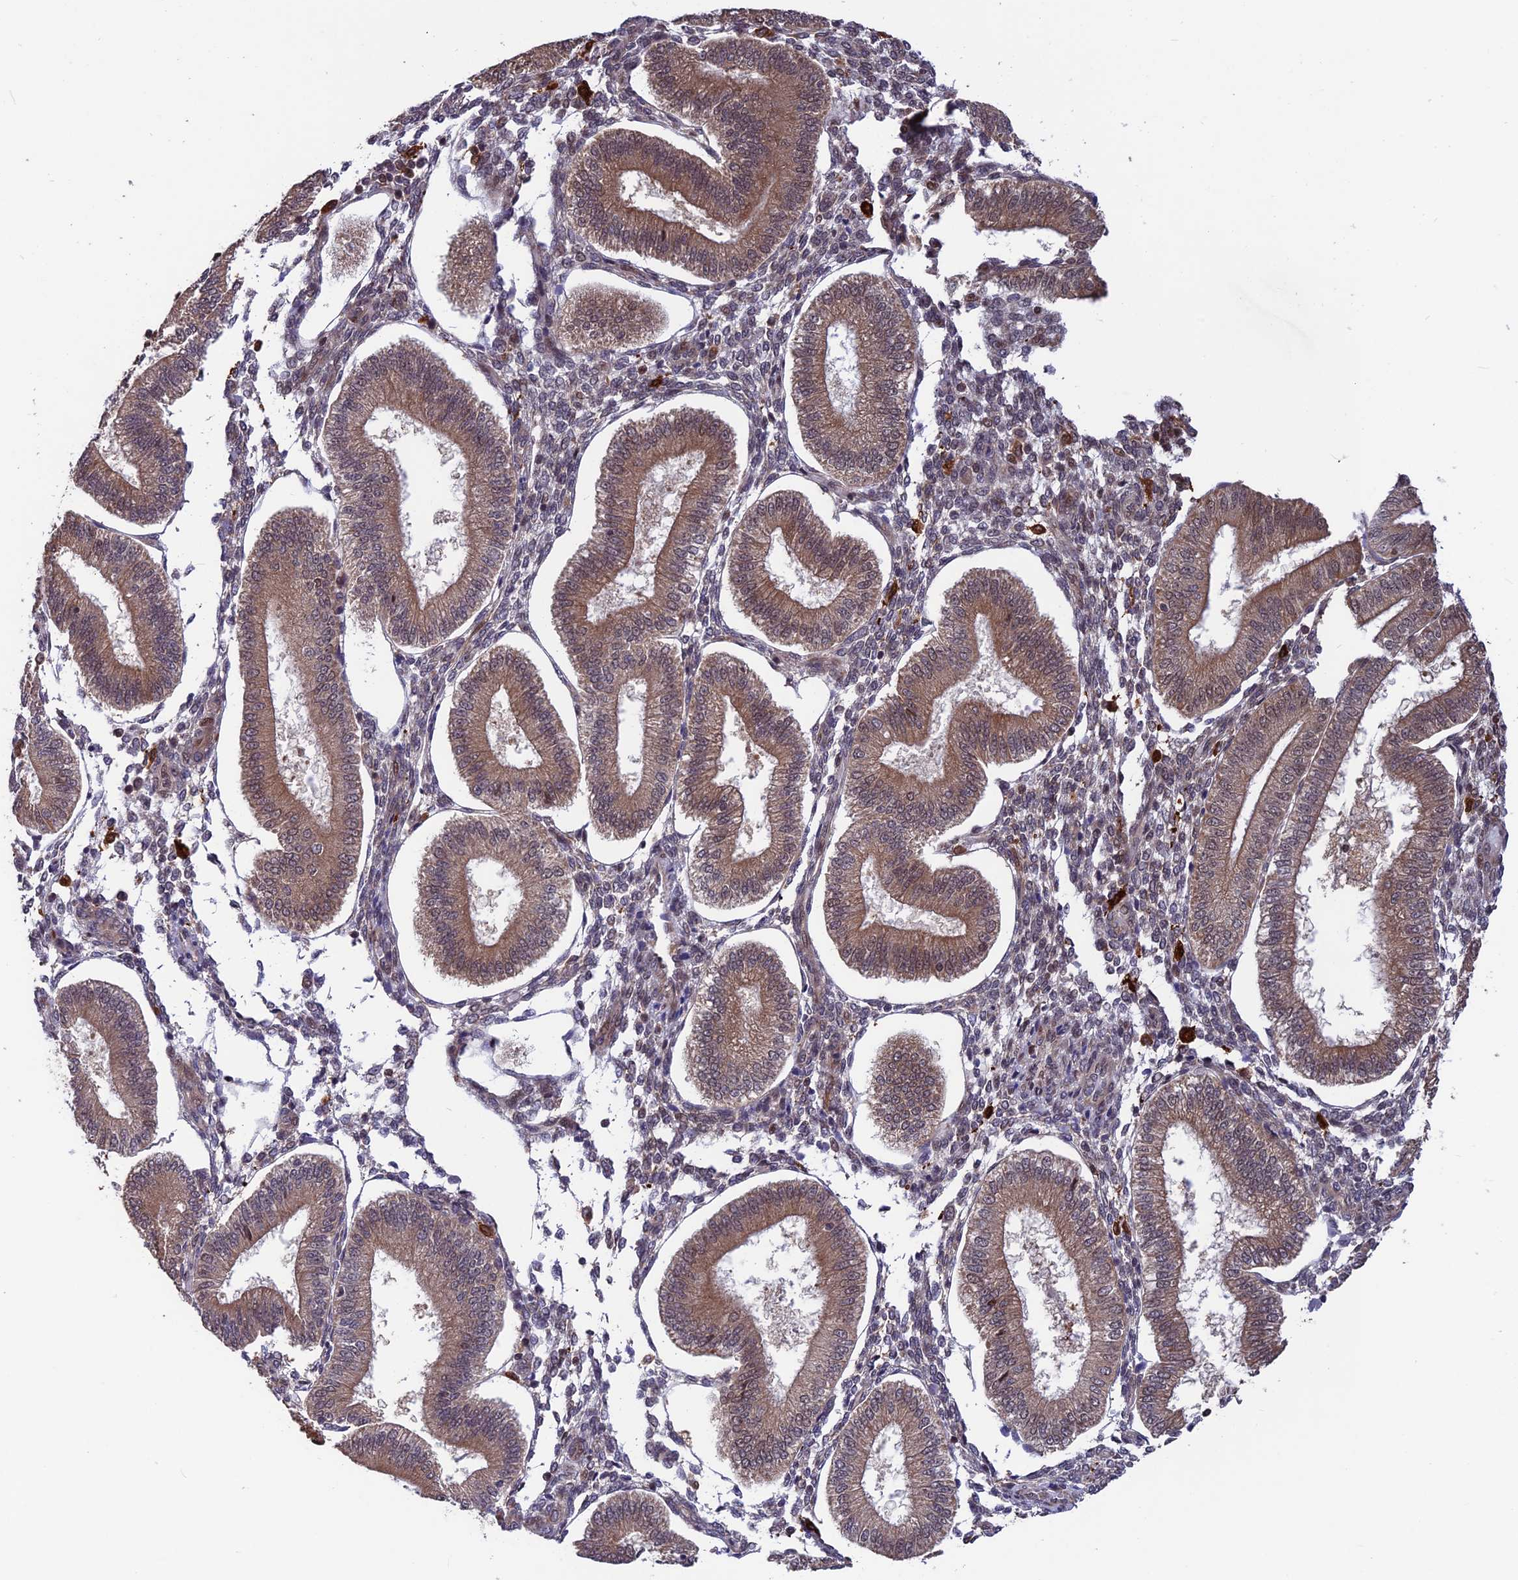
{"staining": {"intensity": "negative", "quantity": "none", "location": "none"}, "tissue": "endometrium", "cell_type": "Cells in endometrial stroma", "image_type": "normal", "snomed": [{"axis": "morphology", "description": "Normal tissue, NOS"}, {"axis": "topography", "description": "Endometrium"}], "caption": "Immunohistochemical staining of normal human endometrium displays no significant staining in cells in endometrial stroma.", "gene": "MAST2", "patient": {"sex": "female", "age": 39}}